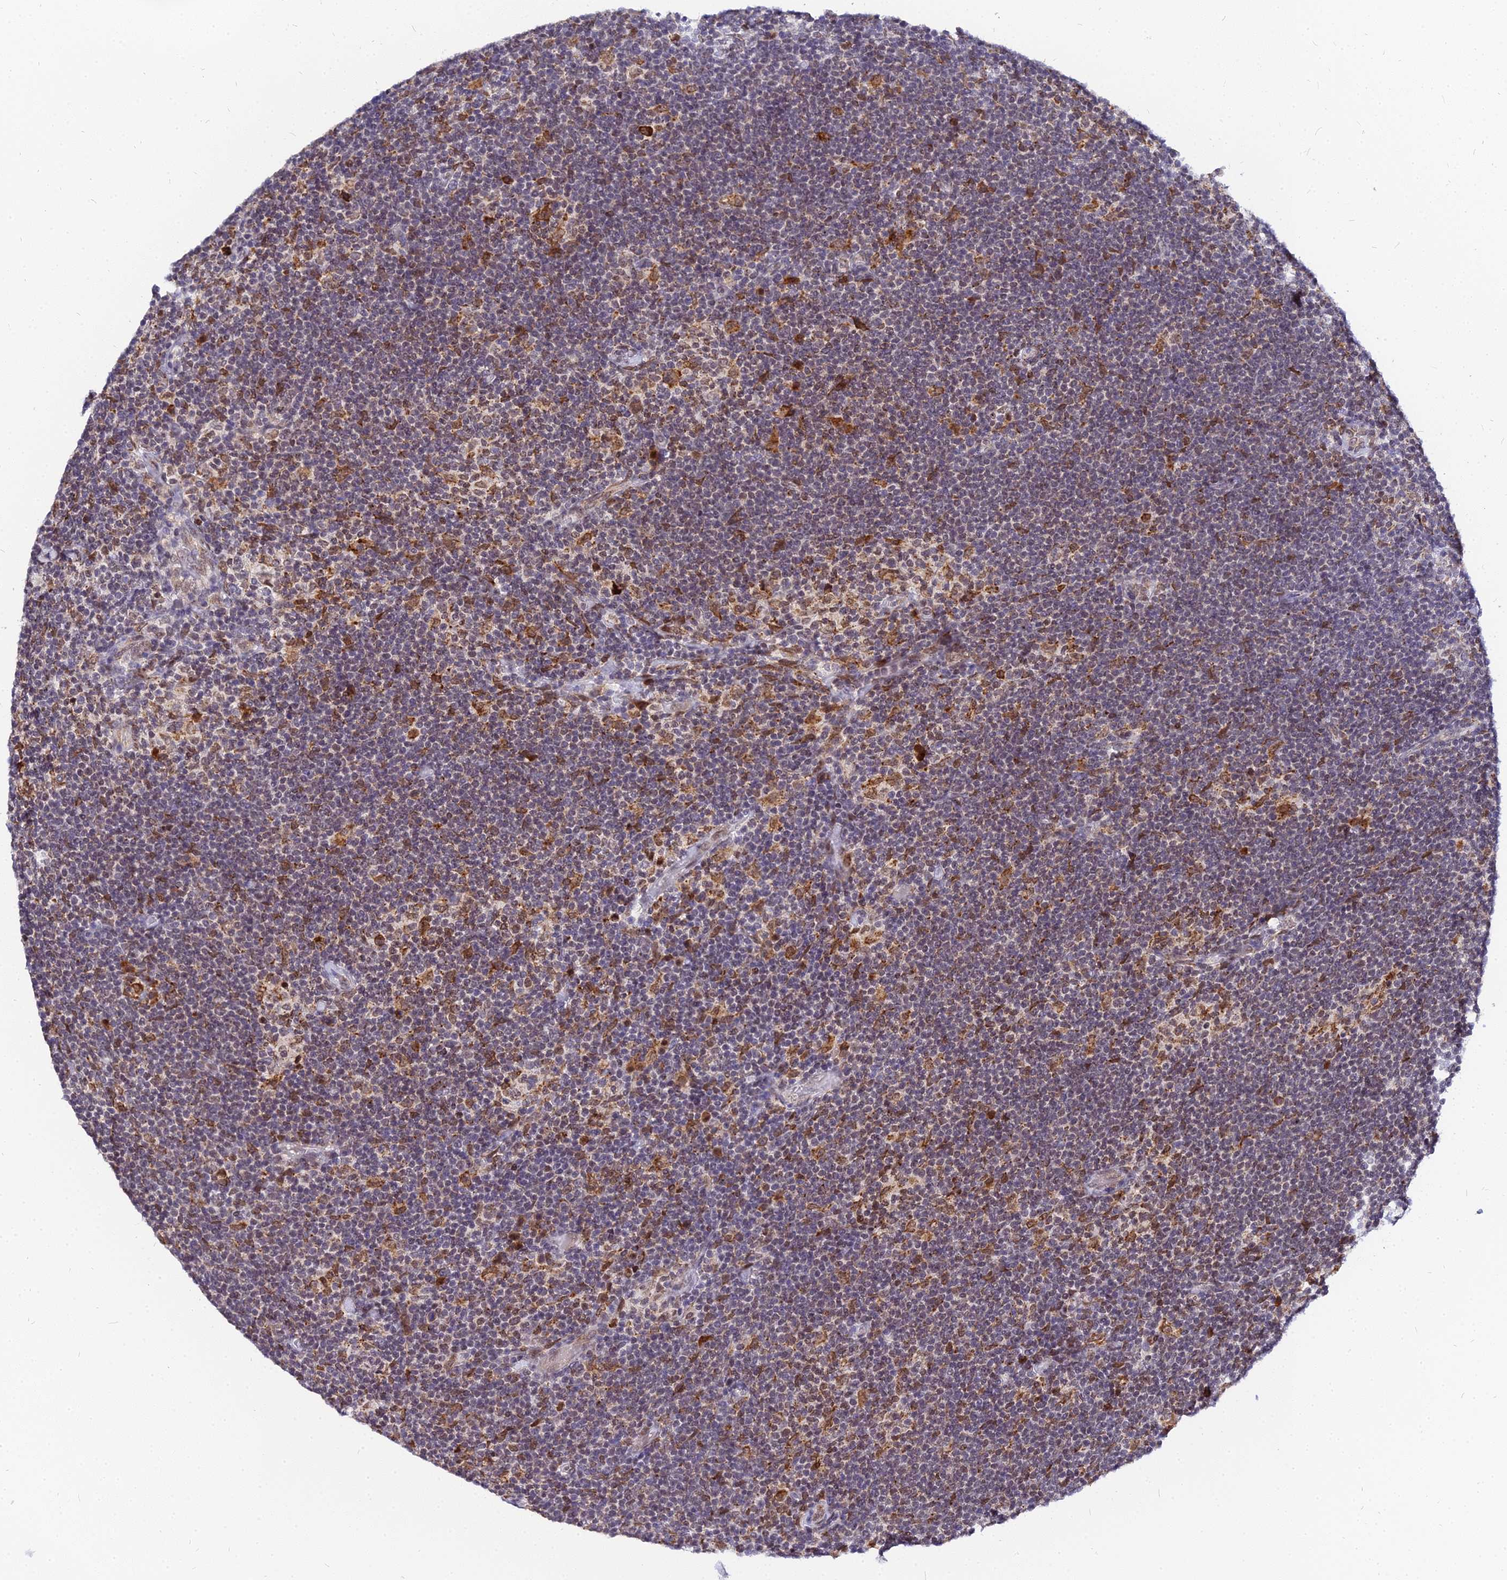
{"staining": {"intensity": "moderate", "quantity": ">75%", "location": "cytoplasmic/membranous"}, "tissue": "lymphoma", "cell_type": "Tumor cells", "image_type": "cancer", "snomed": [{"axis": "morphology", "description": "Hodgkin's disease, NOS"}, {"axis": "topography", "description": "Lymph node"}], "caption": "Immunohistochemistry (IHC) staining of Hodgkin's disease, which shows medium levels of moderate cytoplasmic/membranous positivity in about >75% of tumor cells indicating moderate cytoplasmic/membranous protein positivity. The staining was performed using DAB (3,3'-diaminobenzidine) (brown) for protein detection and nuclei were counterstained in hematoxylin (blue).", "gene": "RNF121", "patient": {"sex": "female", "age": 57}}